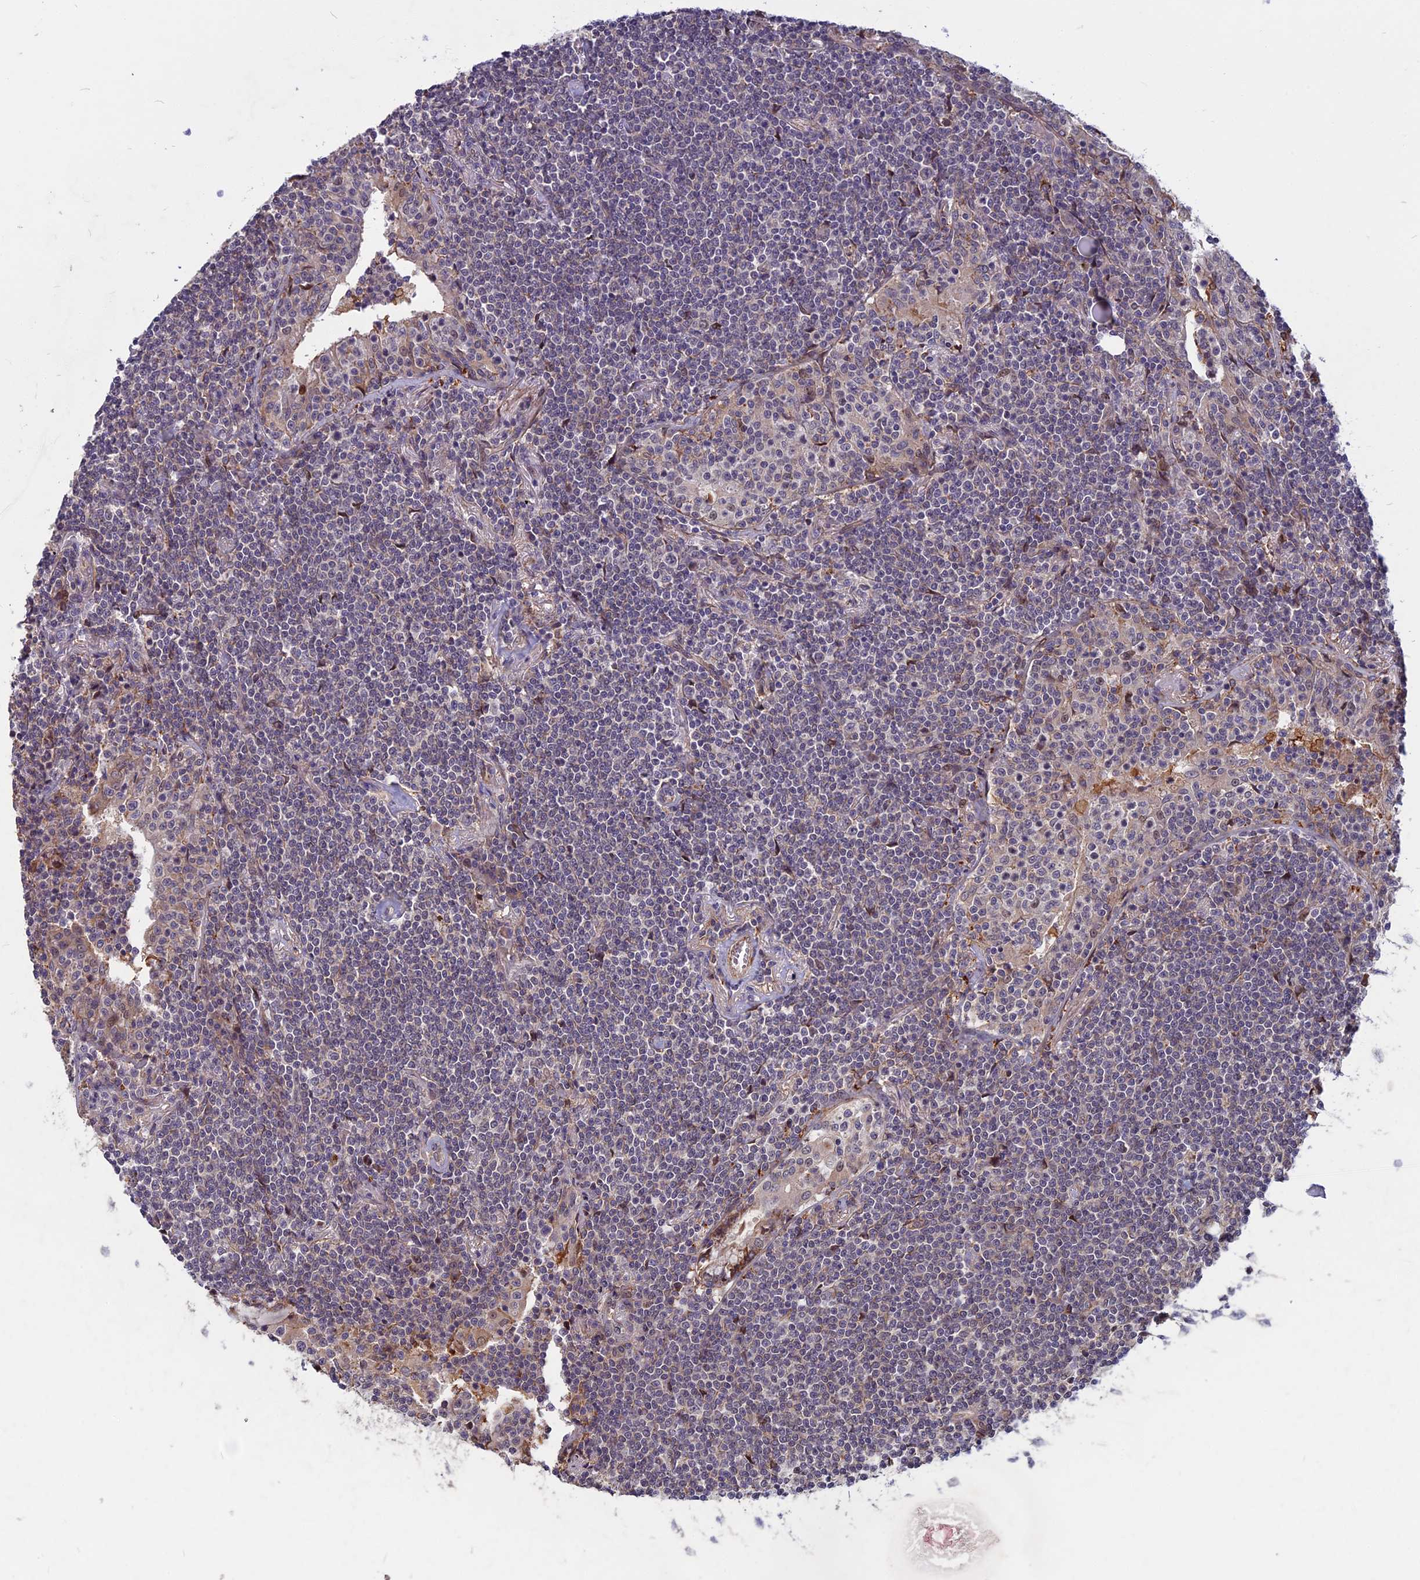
{"staining": {"intensity": "negative", "quantity": "none", "location": "none"}, "tissue": "lymphoma", "cell_type": "Tumor cells", "image_type": "cancer", "snomed": [{"axis": "morphology", "description": "Malignant lymphoma, non-Hodgkin's type, Low grade"}, {"axis": "topography", "description": "Lung"}], "caption": "Immunohistochemistry histopathology image of lymphoma stained for a protein (brown), which demonstrates no staining in tumor cells.", "gene": "SPG11", "patient": {"sex": "female", "age": 71}}